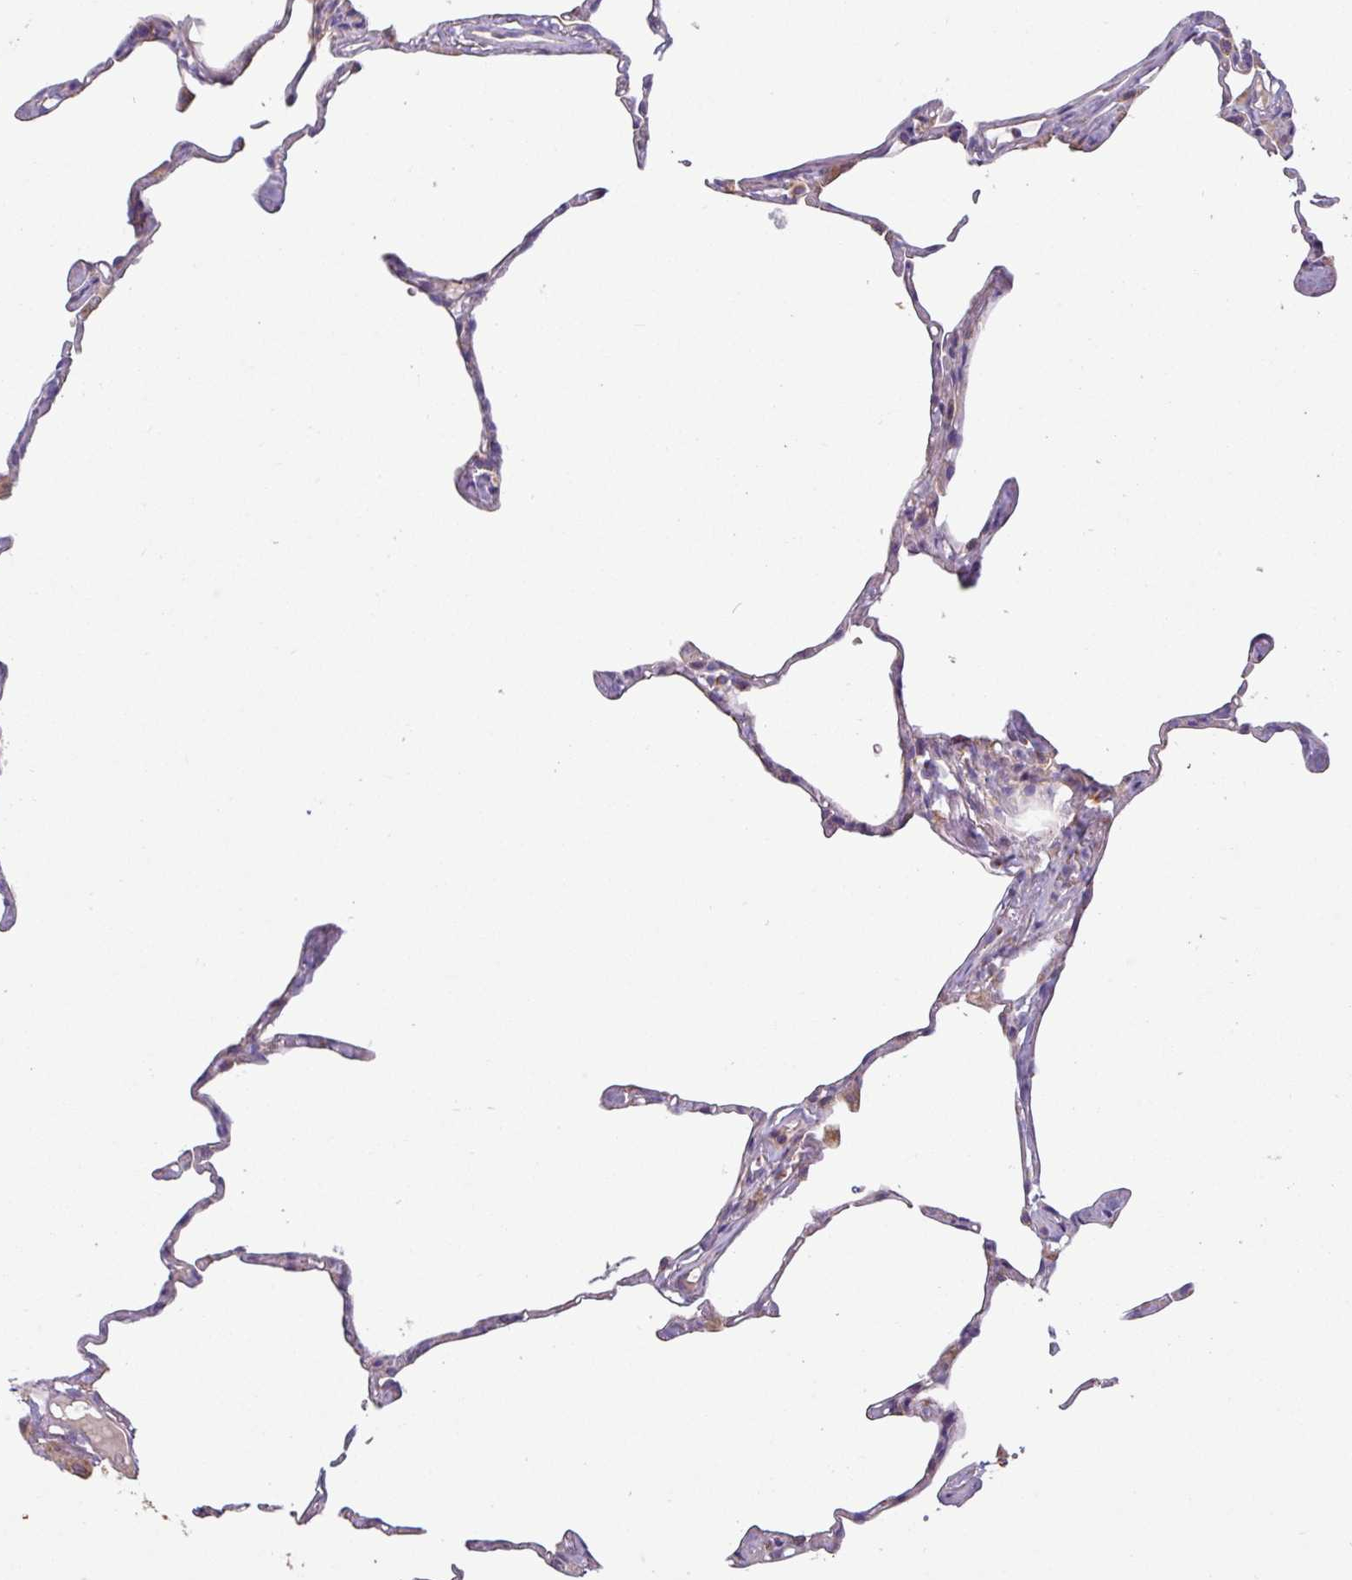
{"staining": {"intensity": "negative", "quantity": "none", "location": "none"}, "tissue": "lung", "cell_type": "Alveolar cells", "image_type": "normal", "snomed": [{"axis": "morphology", "description": "Normal tissue, NOS"}, {"axis": "topography", "description": "Lung"}], "caption": "The histopathology image exhibits no significant positivity in alveolar cells of lung. The staining is performed using DAB (3,3'-diaminobenzidine) brown chromogen with nuclei counter-stained in using hematoxylin.", "gene": "CAMK1", "patient": {"sex": "male", "age": 65}}